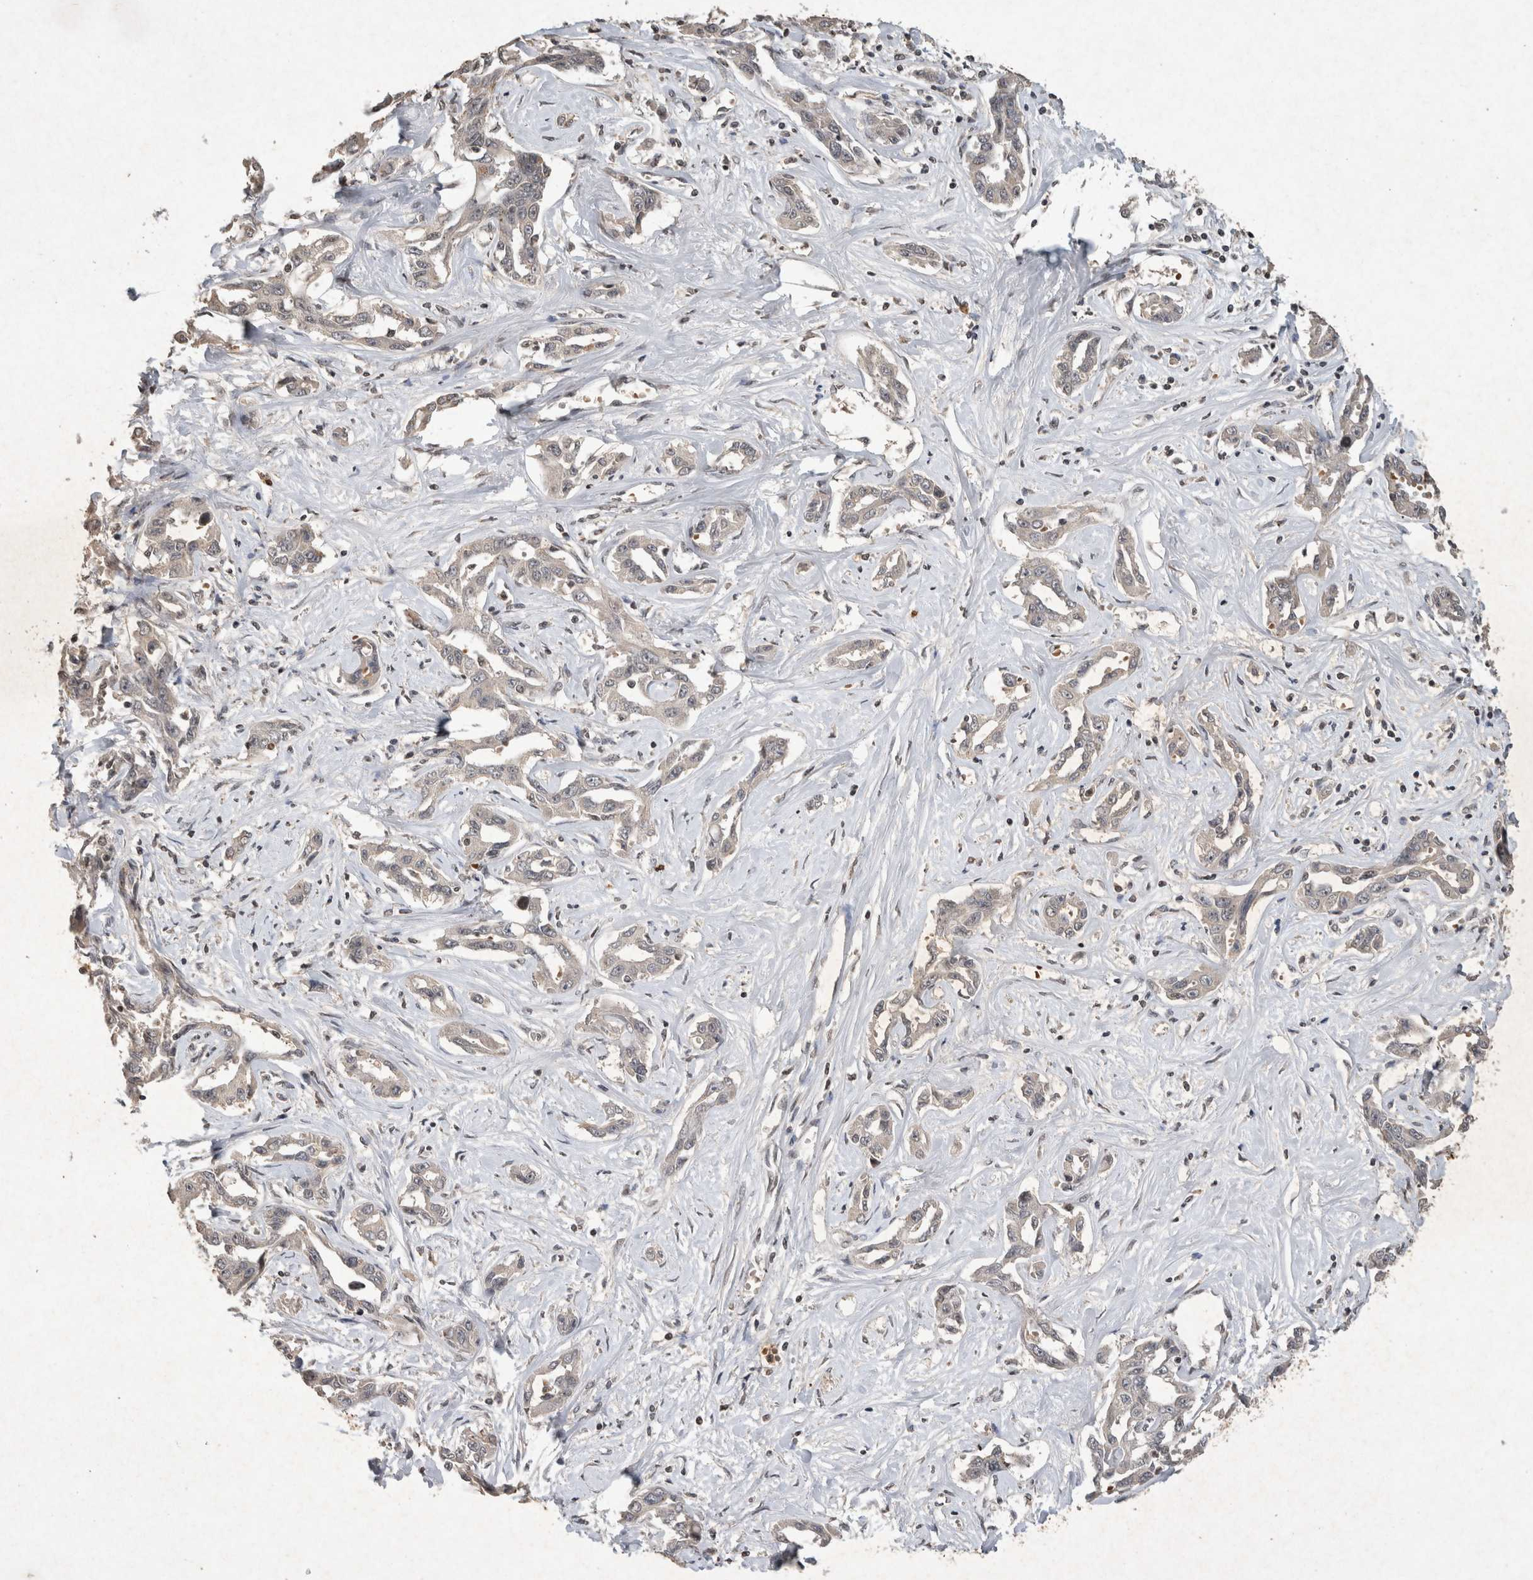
{"staining": {"intensity": "negative", "quantity": "none", "location": "none"}, "tissue": "liver cancer", "cell_type": "Tumor cells", "image_type": "cancer", "snomed": [{"axis": "morphology", "description": "Cholangiocarcinoma"}, {"axis": "topography", "description": "Liver"}], "caption": "Immunohistochemical staining of human liver cancer displays no significant positivity in tumor cells.", "gene": "HRK", "patient": {"sex": "male", "age": 59}}